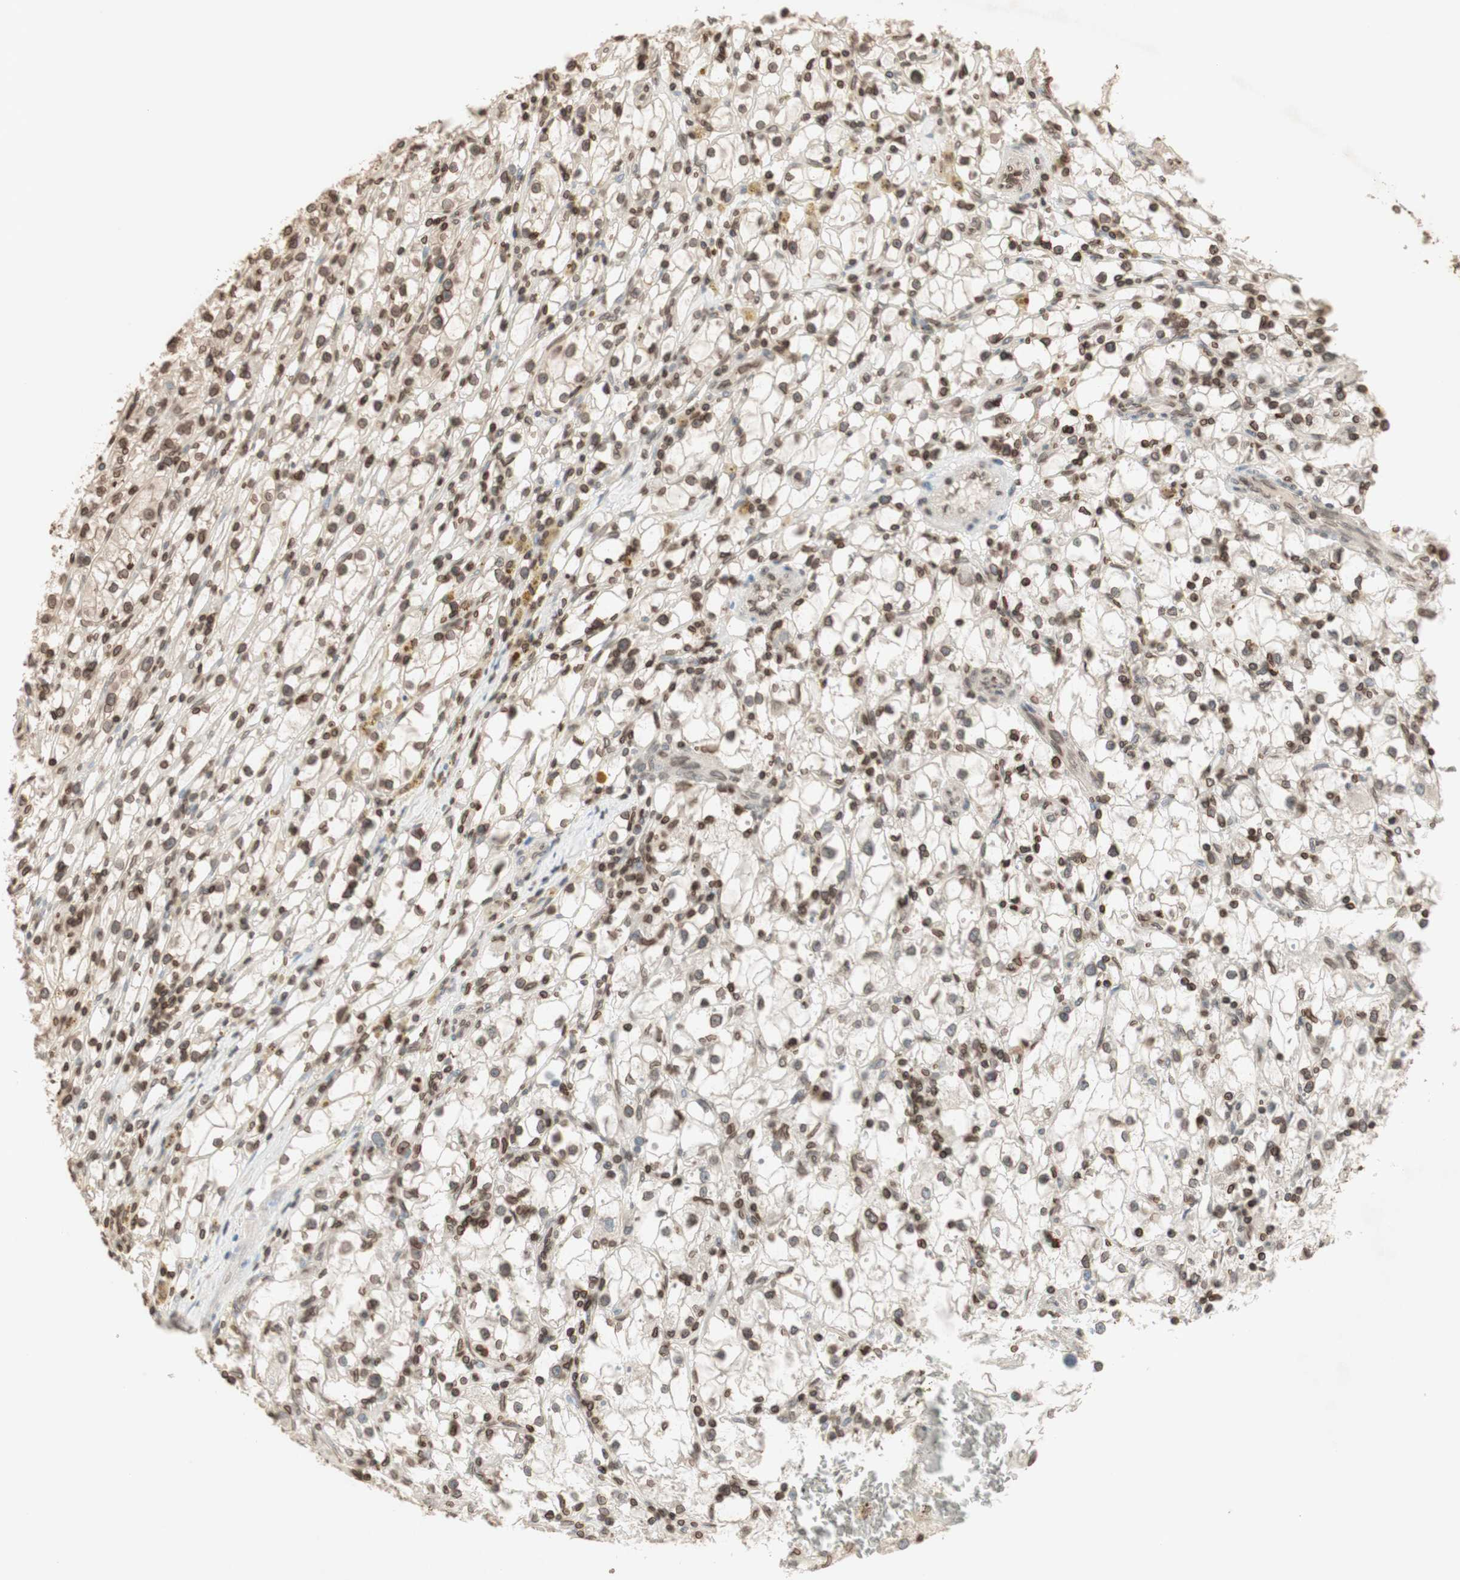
{"staining": {"intensity": "moderate", "quantity": ">75%", "location": "nuclear"}, "tissue": "renal cancer", "cell_type": "Tumor cells", "image_type": "cancer", "snomed": [{"axis": "morphology", "description": "Adenocarcinoma, NOS"}, {"axis": "topography", "description": "Kidney"}], "caption": "Brown immunohistochemical staining in renal cancer demonstrates moderate nuclear positivity in about >75% of tumor cells.", "gene": "TMPO", "patient": {"sex": "male", "age": 56}}